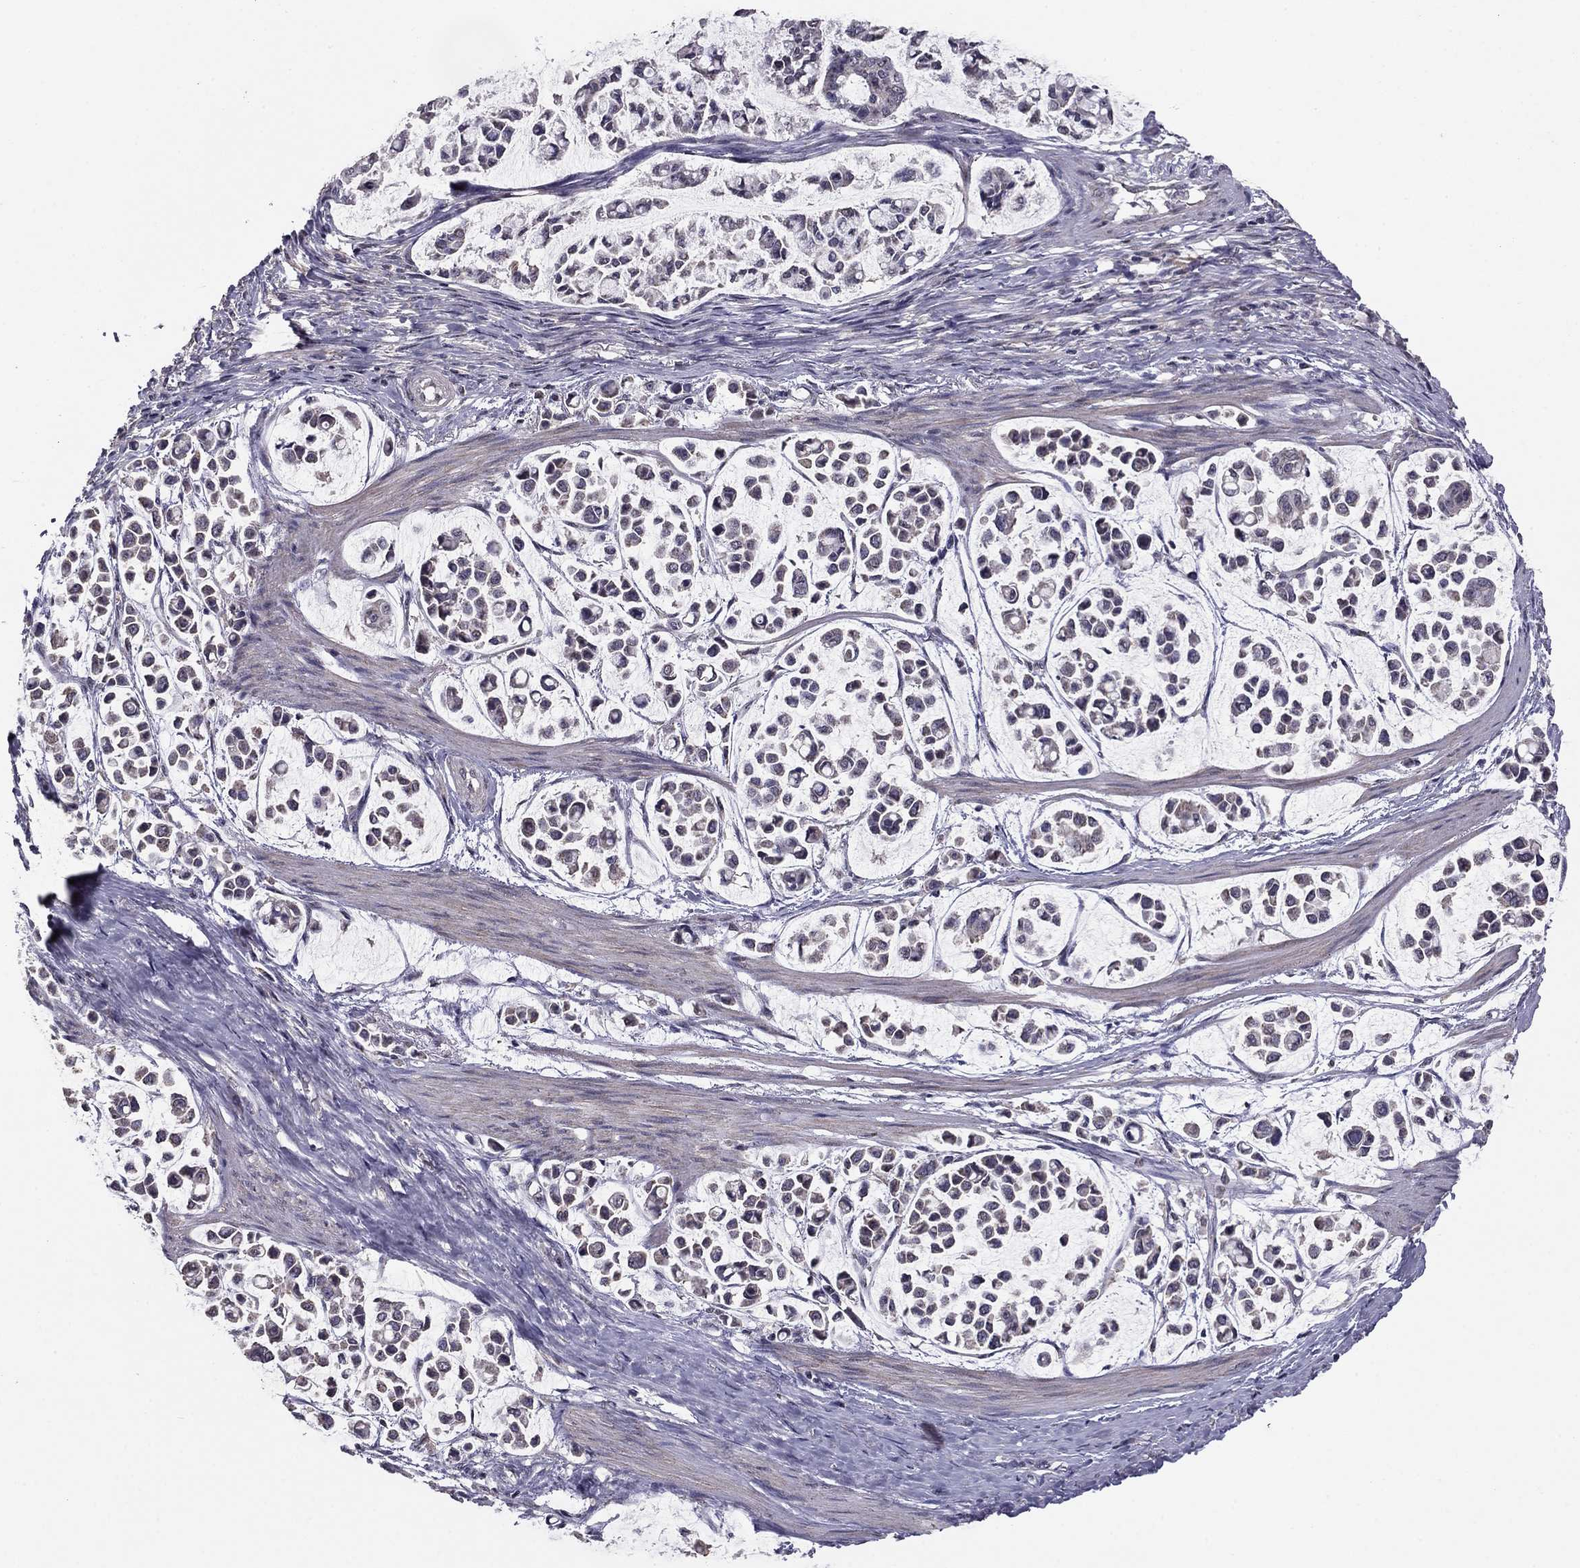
{"staining": {"intensity": "negative", "quantity": "none", "location": "none"}, "tissue": "stomach cancer", "cell_type": "Tumor cells", "image_type": "cancer", "snomed": [{"axis": "morphology", "description": "Adenocarcinoma, NOS"}, {"axis": "topography", "description": "Stomach"}], "caption": "The micrograph demonstrates no significant positivity in tumor cells of stomach cancer.", "gene": "HCN1", "patient": {"sex": "male", "age": 82}}